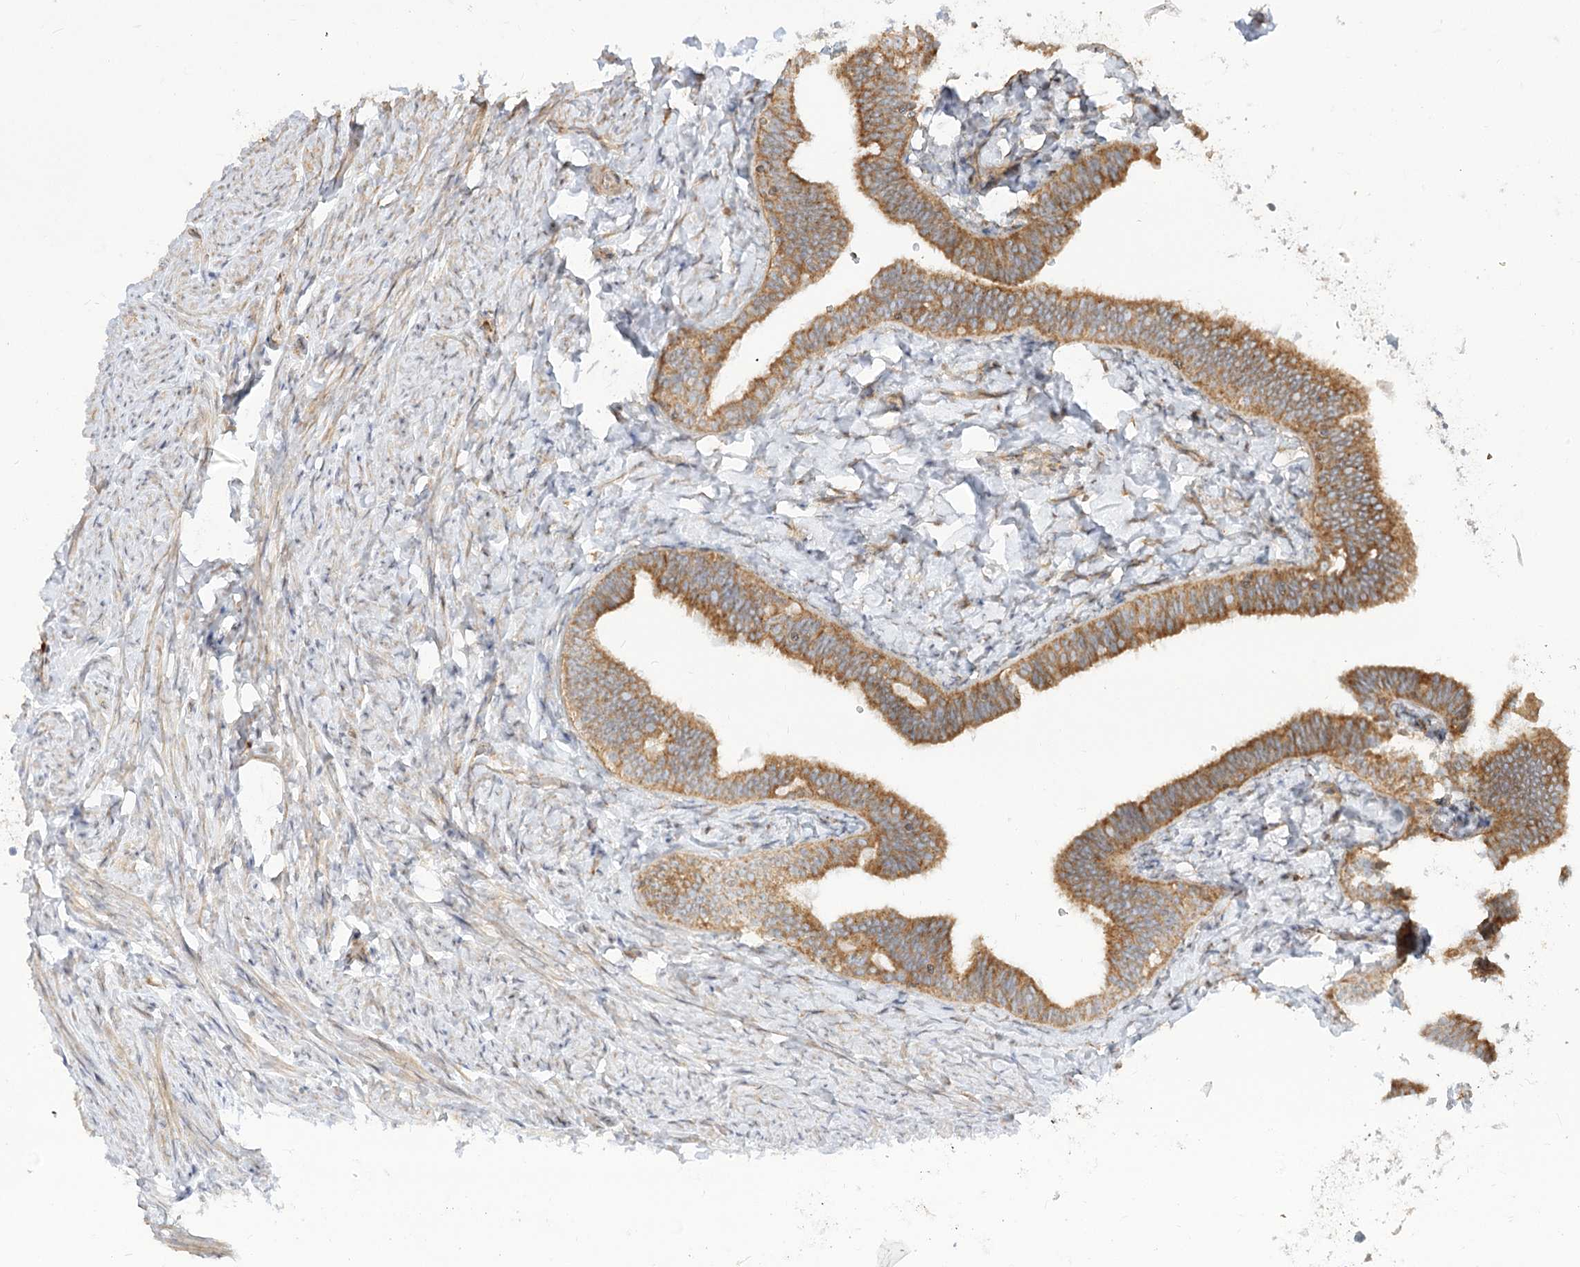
{"staining": {"intensity": "moderate", "quantity": ">75%", "location": "cytoplasmic/membranous"}, "tissue": "fallopian tube", "cell_type": "Glandular cells", "image_type": "normal", "snomed": [{"axis": "morphology", "description": "Normal tissue, NOS"}, {"axis": "topography", "description": "Fallopian tube"}], "caption": "This is an image of immunohistochemistry (IHC) staining of benign fallopian tube, which shows moderate staining in the cytoplasmic/membranous of glandular cells.", "gene": "MTMR3", "patient": {"sex": "female", "age": 39}}